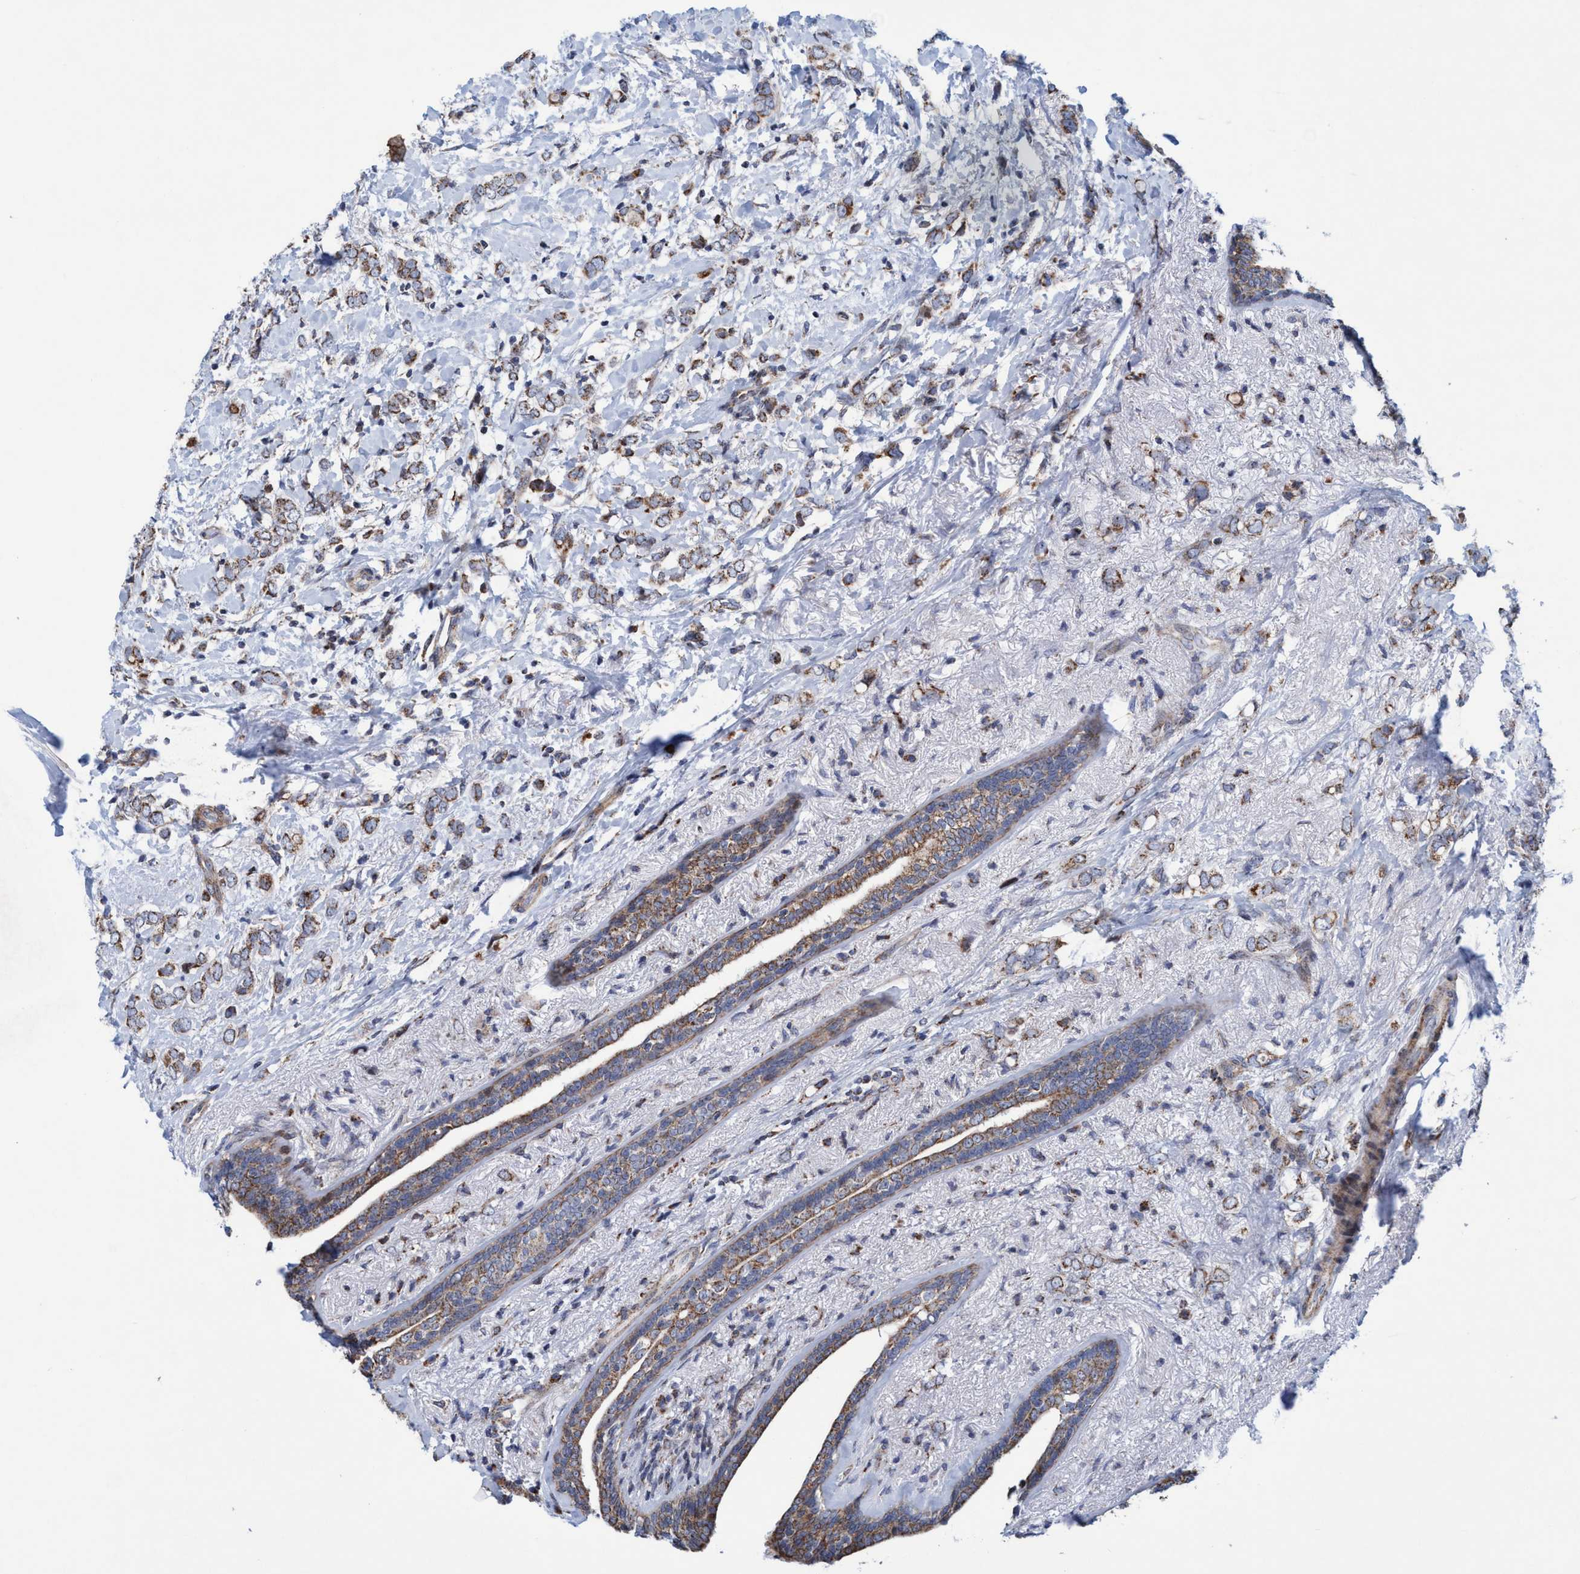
{"staining": {"intensity": "moderate", "quantity": ">75%", "location": "cytoplasmic/membranous"}, "tissue": "breast cancer", "cell_type": "Tumor cells", "image_type": "cancer", "snomed": [{"axis": "morphology", "description": "Normal tissue, NOS"}, {"axis": "morphology", "description": "Lobular carcinoma"}, {"axis": "topography", "description": "Breast"}], "caption": "Brown immunohistochemical staining in human breast lobular carcinoma reveals moderate cytoplasmic/membranous positivity in approximately >75% of tumor cells.", "gene": "POLR1F", "patient": {"sex": "female", "age": 47}}